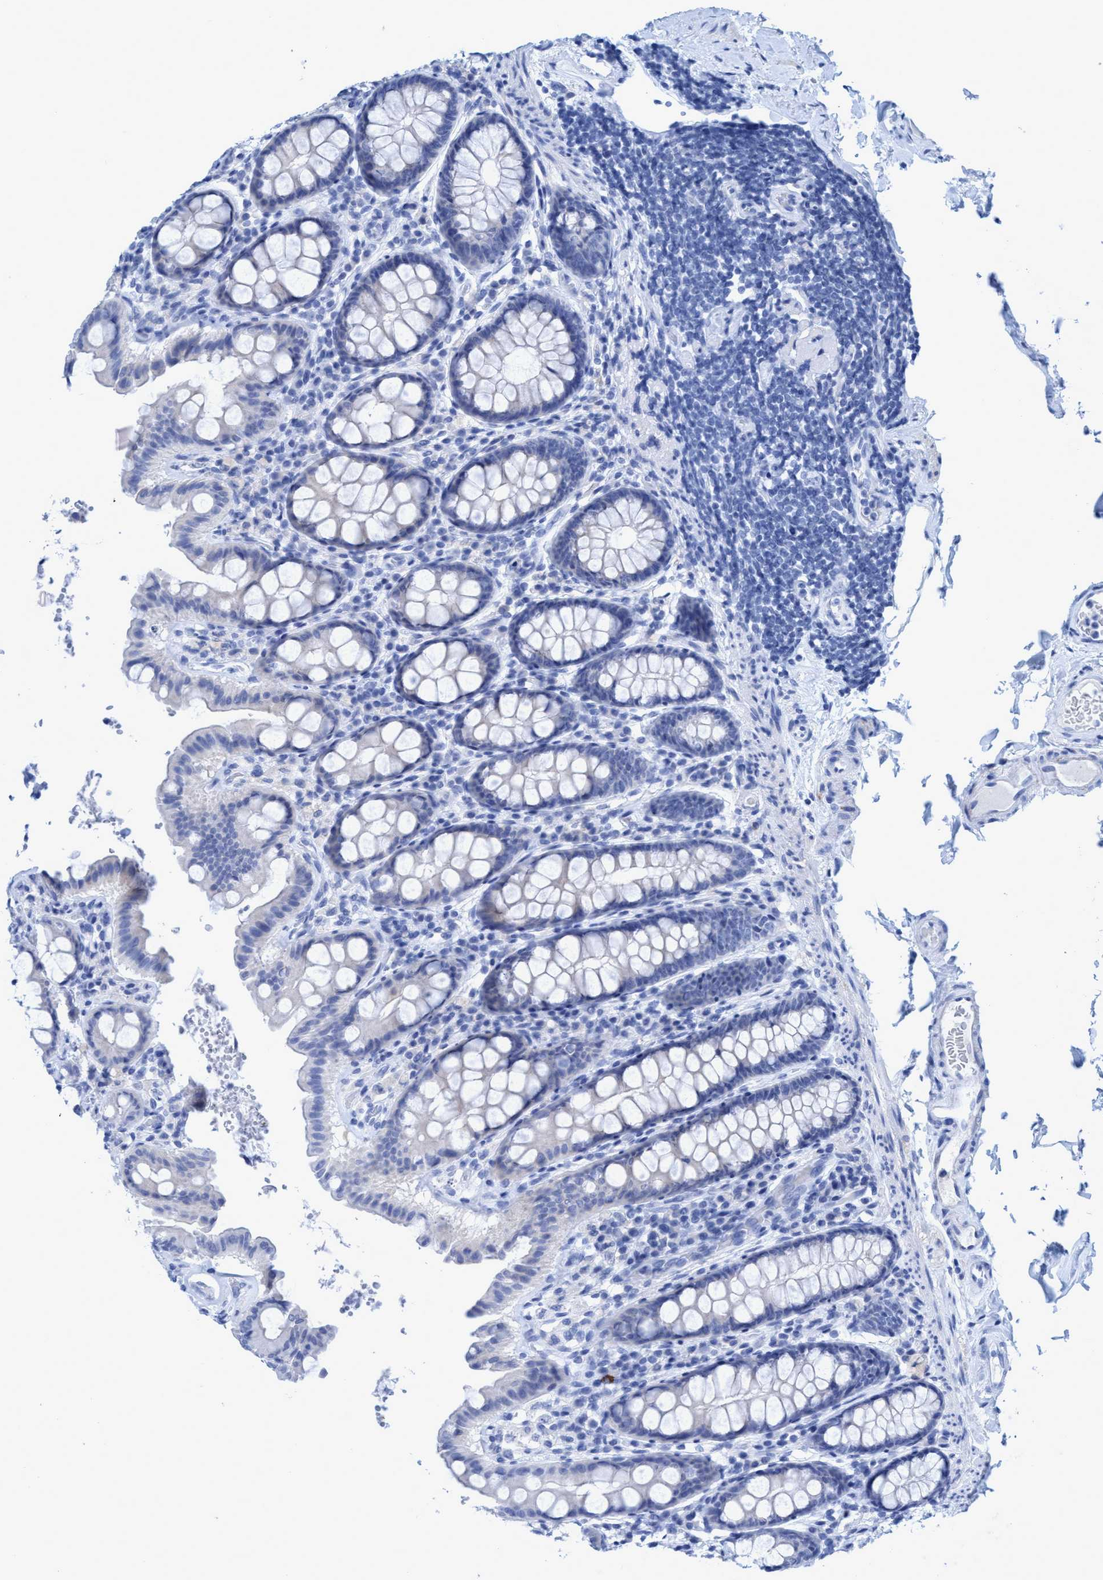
{"staining": {"intensity": "negative", "quantity": "none", "location": "none"}, "tissue": "colon", "cell_type": "Endothelial cells", "image_type": "normal", "snomed": [{"axis": "morphology", "description": "Normal tissue, NOS"}, {"axis": "topography", "description": "Colon"}, {"axis": "topography", "description": "Peripheral nerve tissue"}], "caption": "Endothelial cells show no significant staining in normal colon. (DAB (3,3'-diaminobenzidine) immunohistochemistry (IHC) with hematoxylin counter stain).", "gene": "PLPPR1", "patient": {"sex": "female", "age": 61}}